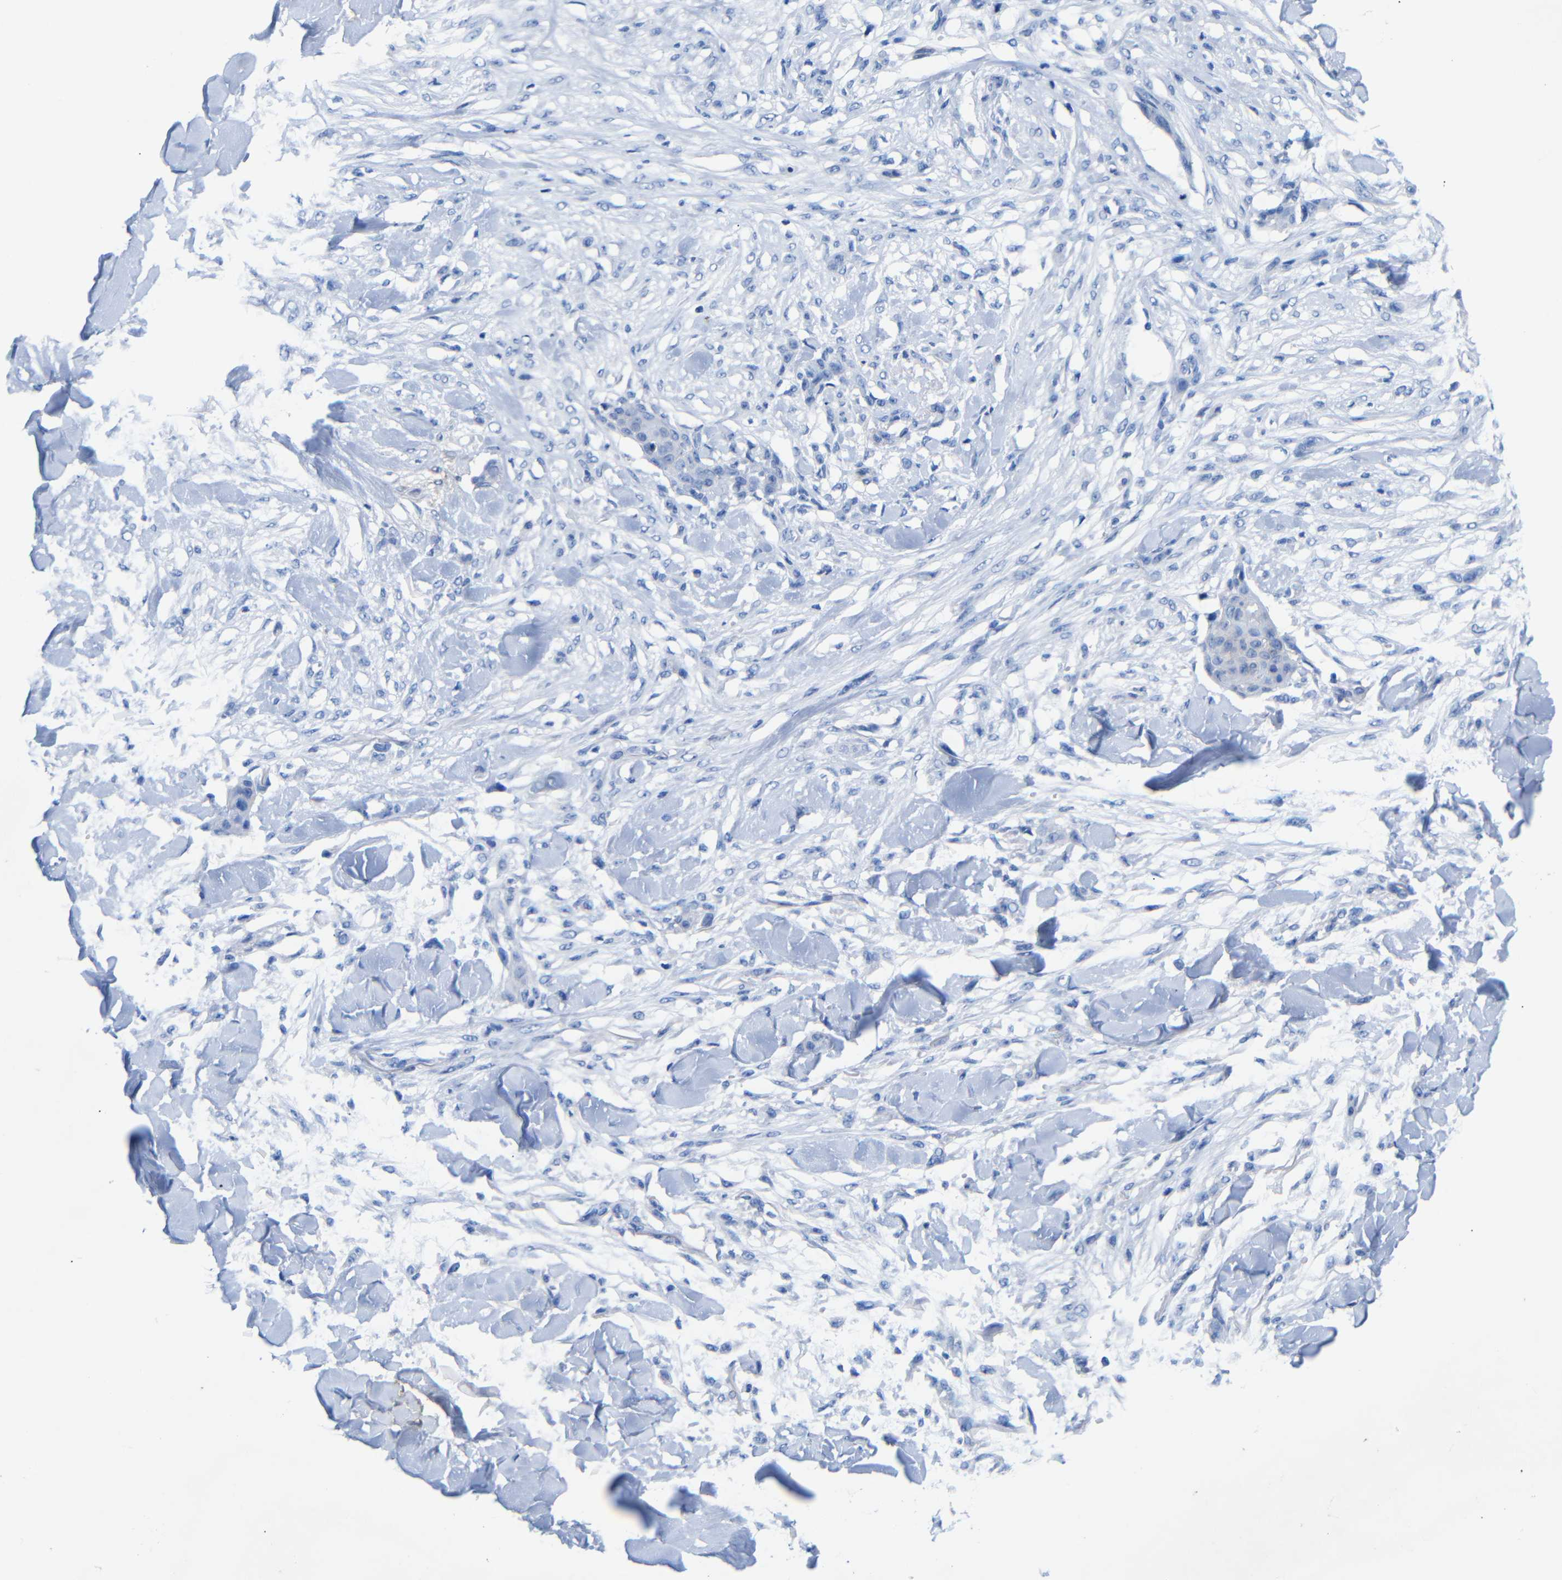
{"staining": {"intensity": "negative", "quantity": "none", "location": "none"}, "tissue": "skin cancer", "cell_type": "Tumor cells", "image_type": "cancer", "snomed": [{"axis": "morphology", "description": "Squamous cell carcinoma, NOS"}, {"axis": "topography", "description": "Skin"}], "caption": "This is a photomicrograph of IHC staining of skin squamous cell carcinoma, which shows no expression in tumor cells.", "gene": "CGNL1", "patient": {"sex": "female", "age": 59}}